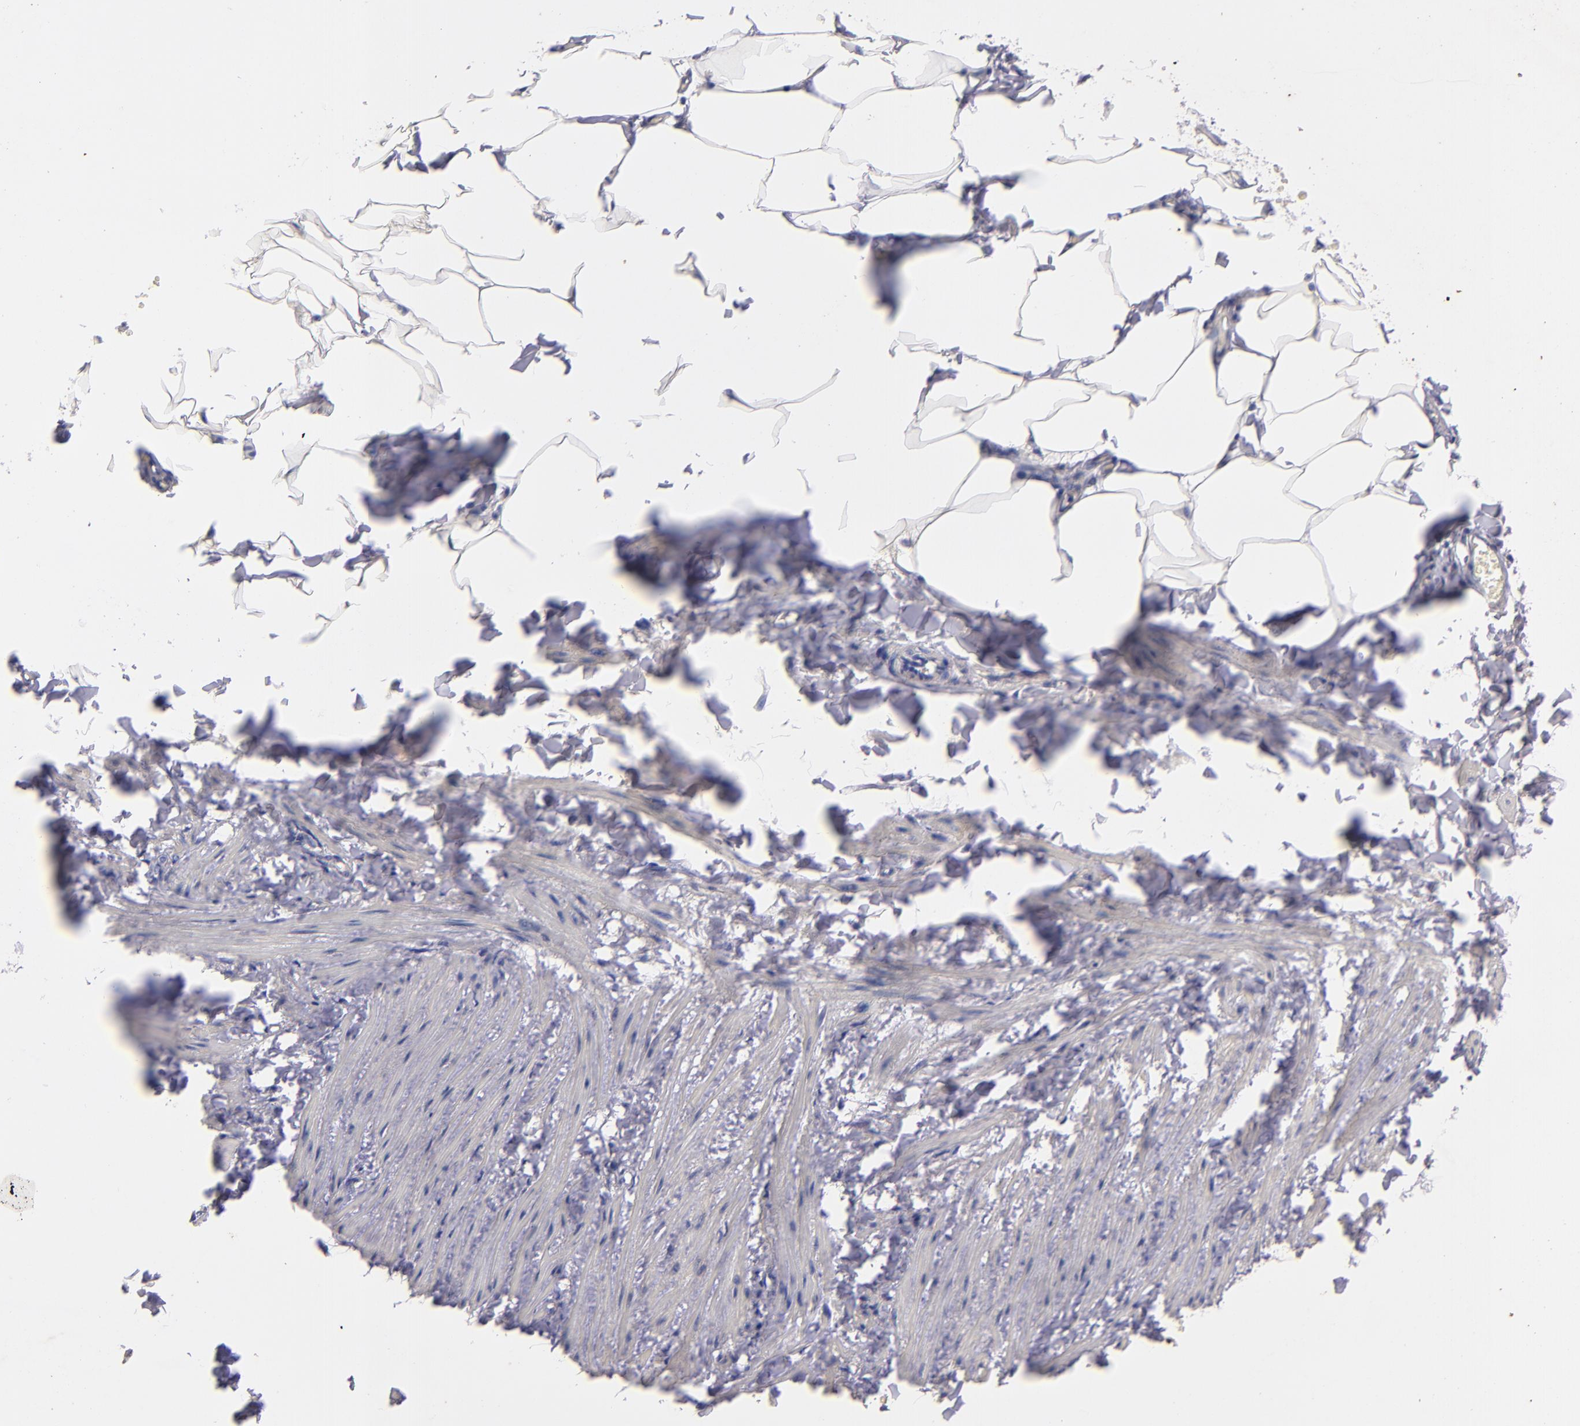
{"staining": {"intensity": "negative", "quantity": "none", "location": "none"}, "tissue": "adipose tissue", "cell_type": "Adipocytes", "image_type": "normal", "snomed": [{"axis": "morphology", "description": "Normal tissue, NOS"}, {"axis": "topography", "description": "Vascular tissue"}], "caption": "Immunohistochemistry (IHC) image of normal adipose tissue stained for a protein (brown), which exhibits no positivity in adipocytes.", "gene": "RET", "patient": {"sex": "male", "age": 41}}